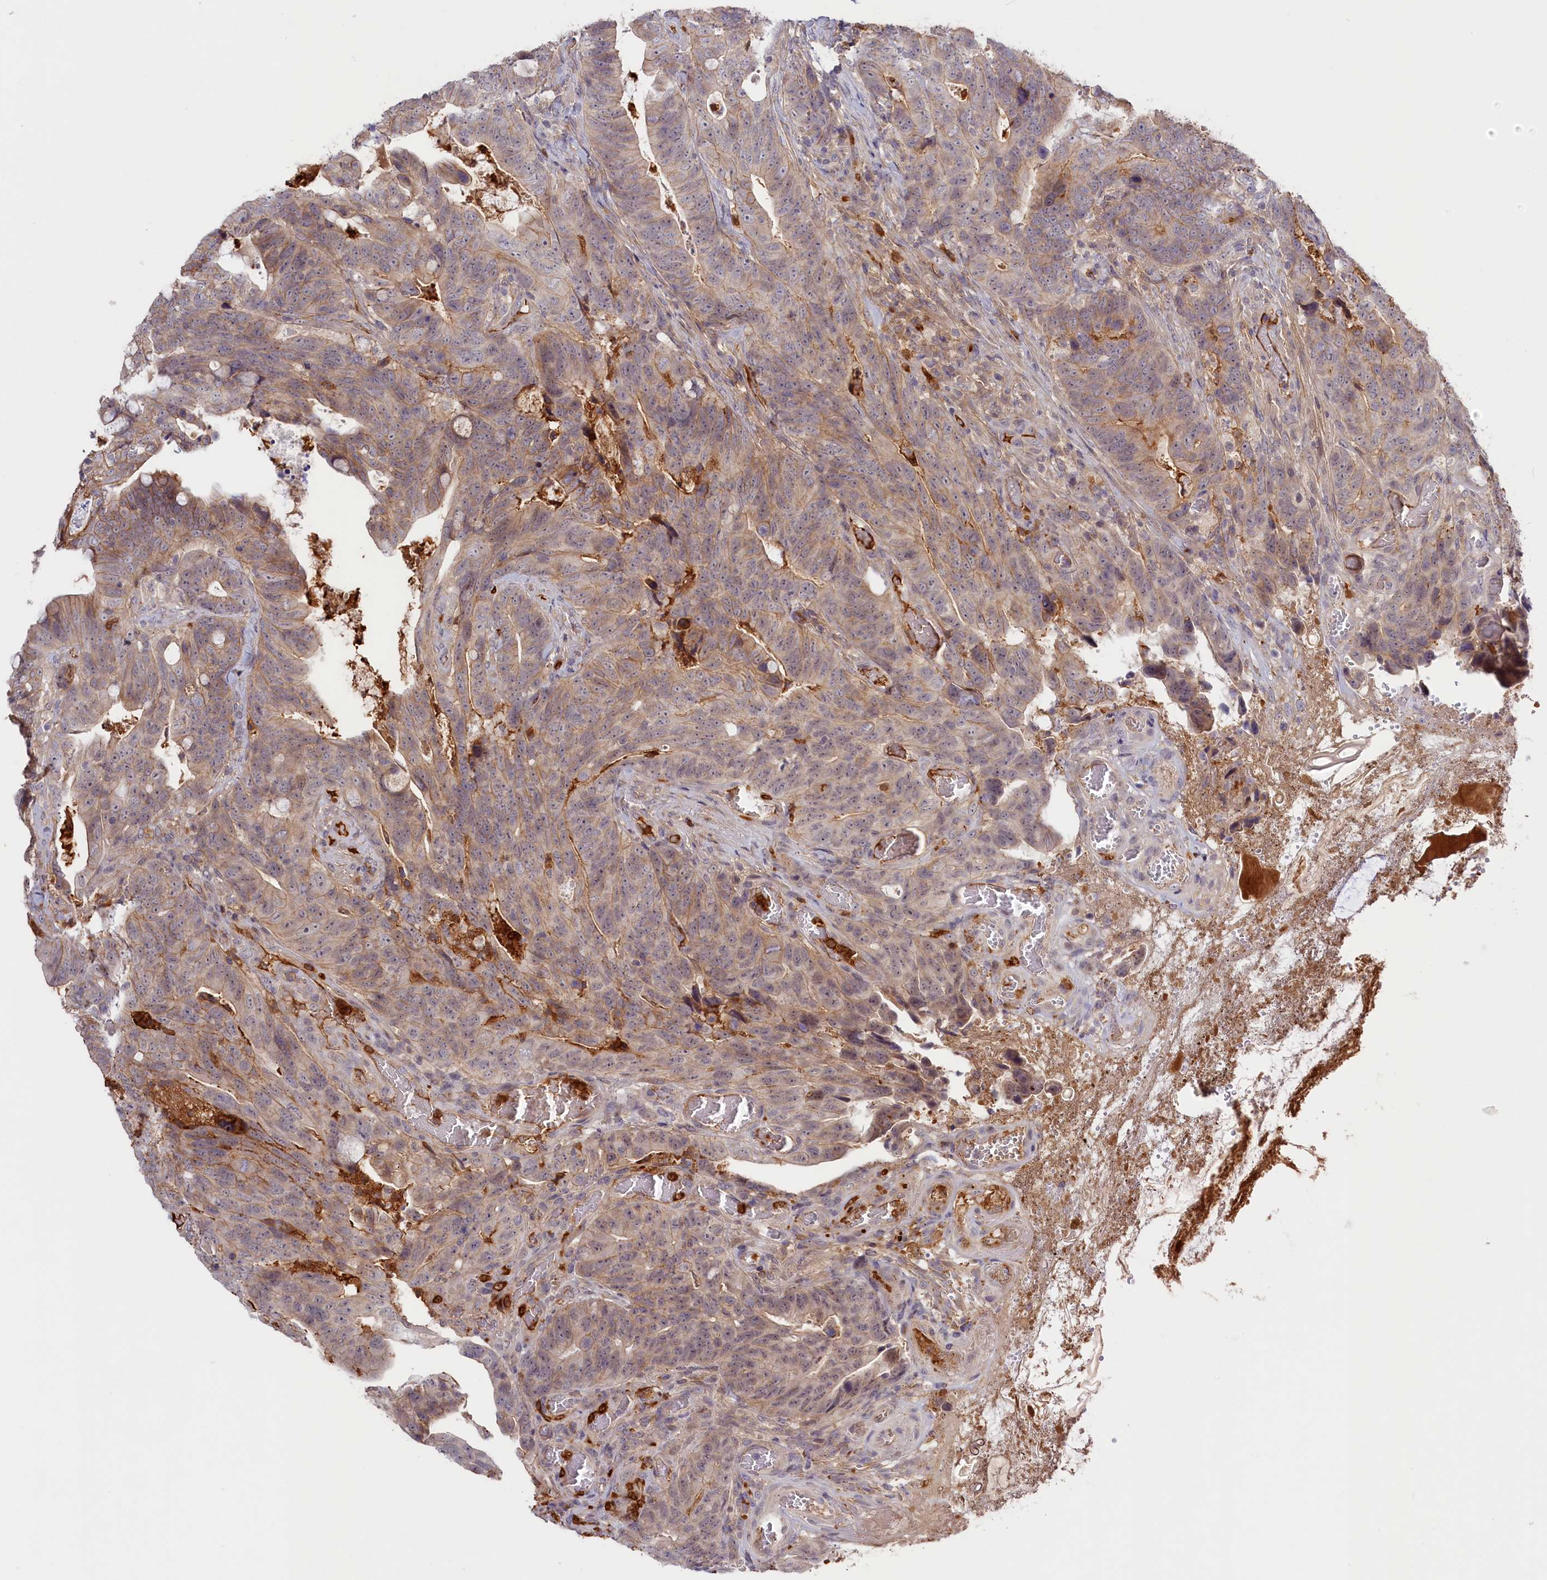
{"staining": {"intensity": "moderate", "quantity": ">75%", "location": "cytoplasmic/membranous"}, "tissue": "colorectal cancer", "cell_type": "Tumor cells", "image_type": "cancer", "snomed": [{"axis": "morphology", "description": "Adenocarcinoma, NOS"}, {"axis": "topography", "description": "Colon"}], "caption": "The micrograph displays immunohistochemical staining of adenocarcinoma (colorectal). There is moderate cytoplasmic/membranous staining is appreciated in about >75% of tumor cells. (Stains: DAB (3,3'-diaminobenzidine) in brown, nuclei in blue, Microscopy: brightfield microscopy at high magnification).", "gene": "ADGRD1", "patient": {"sex": "female", "age": 82}}